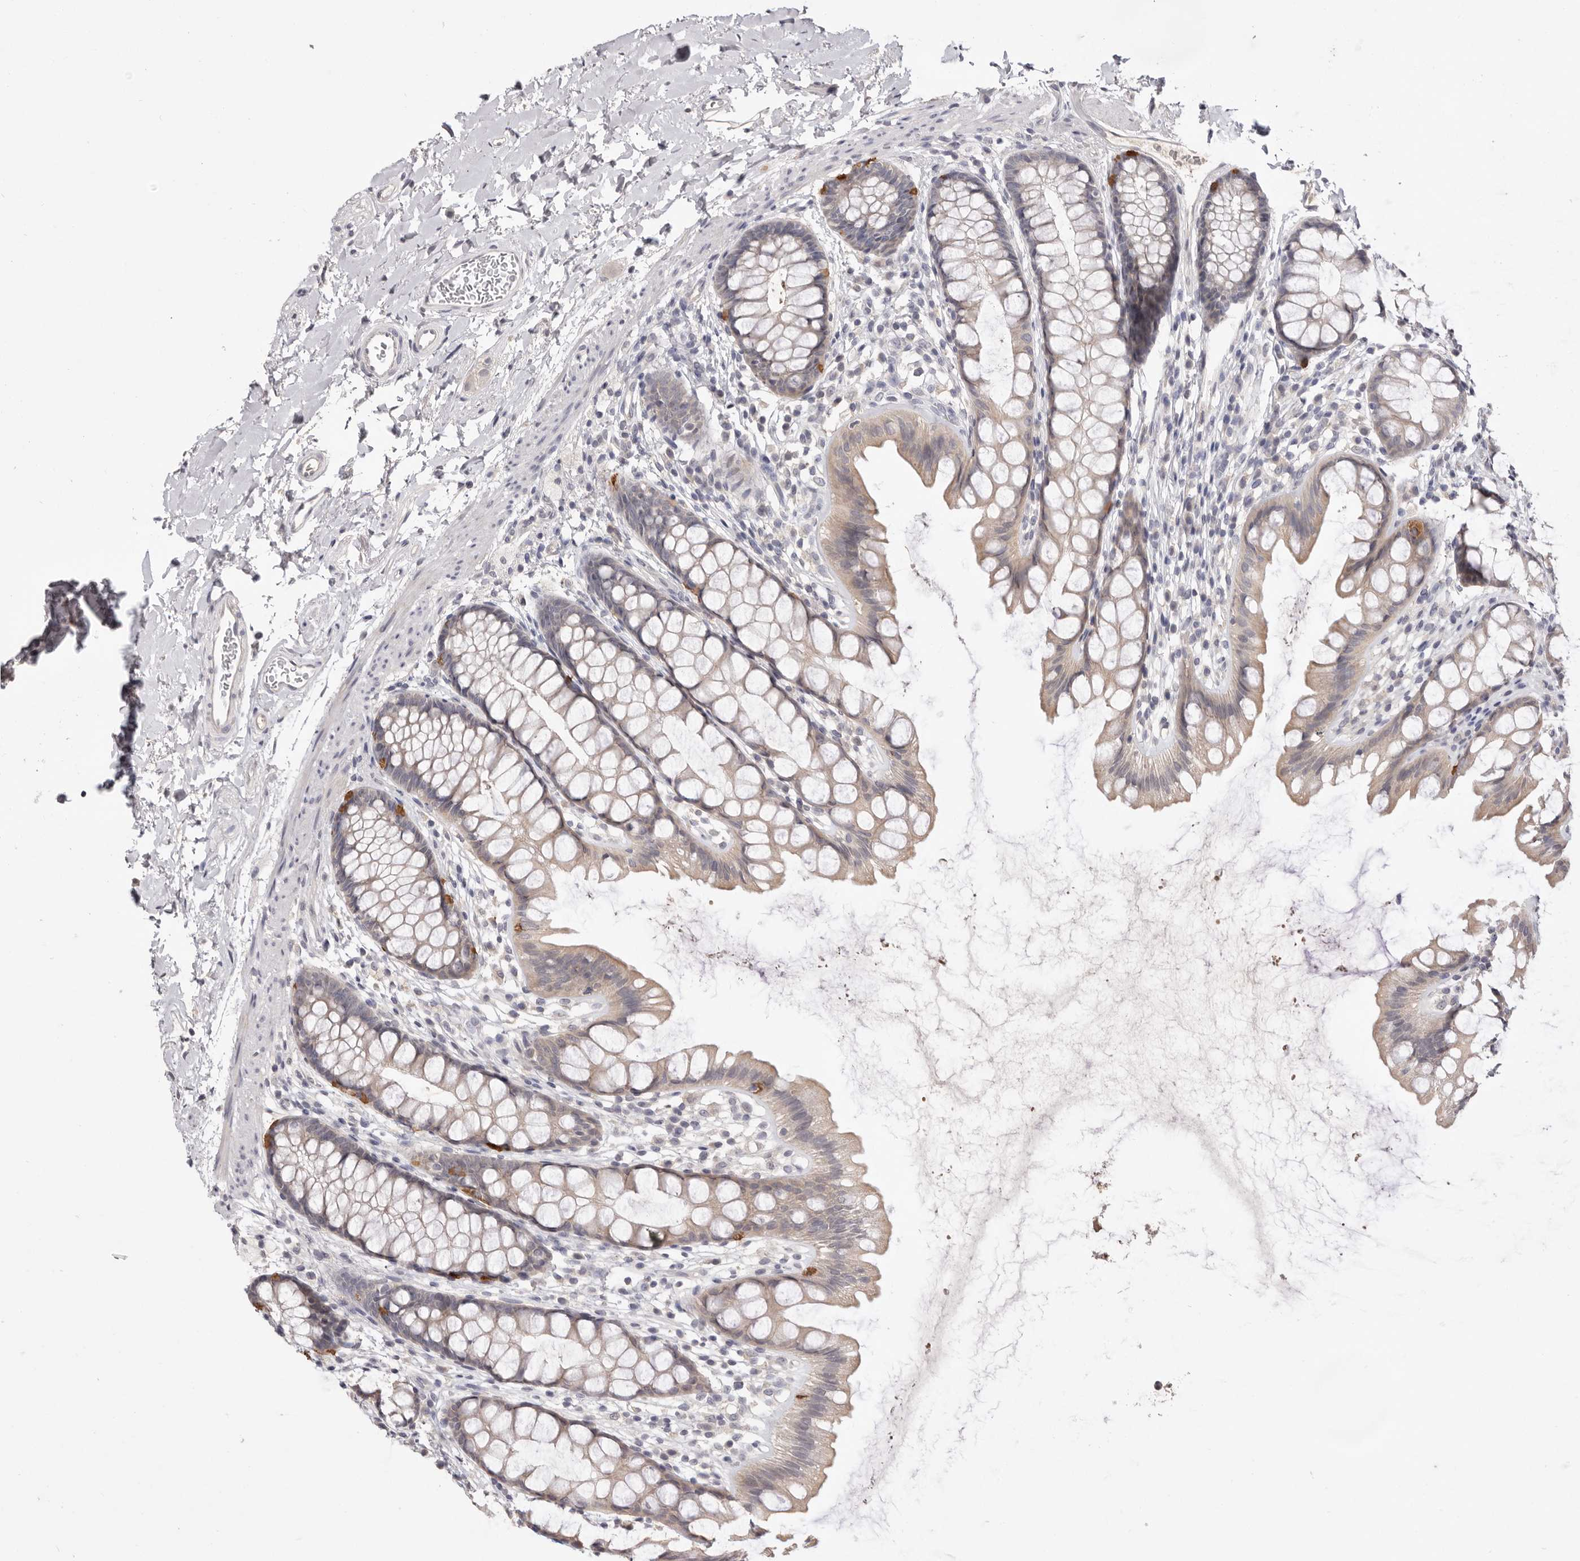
{"staining": {"intensity": "weak", "quantity": "25%-75%", "location": "cytoplasmic/membranous"}, "tissue": "rectum", "cell_type": "Glandular cells", "image_type": "normal", "snomed": [{"axis": "morphology", "description": "Normal tissue, NOS"}, {"axis": "topography", "description": "Rectum"}], "caption": "This is an image of immunohistochemistry (IHC) staining of unremarkable rectum, which shows weak expression in the cytoplasmic/membranous of glandular cells.", "gene": "DOP1A", "patient": {"sex": "female", "age": 65}}